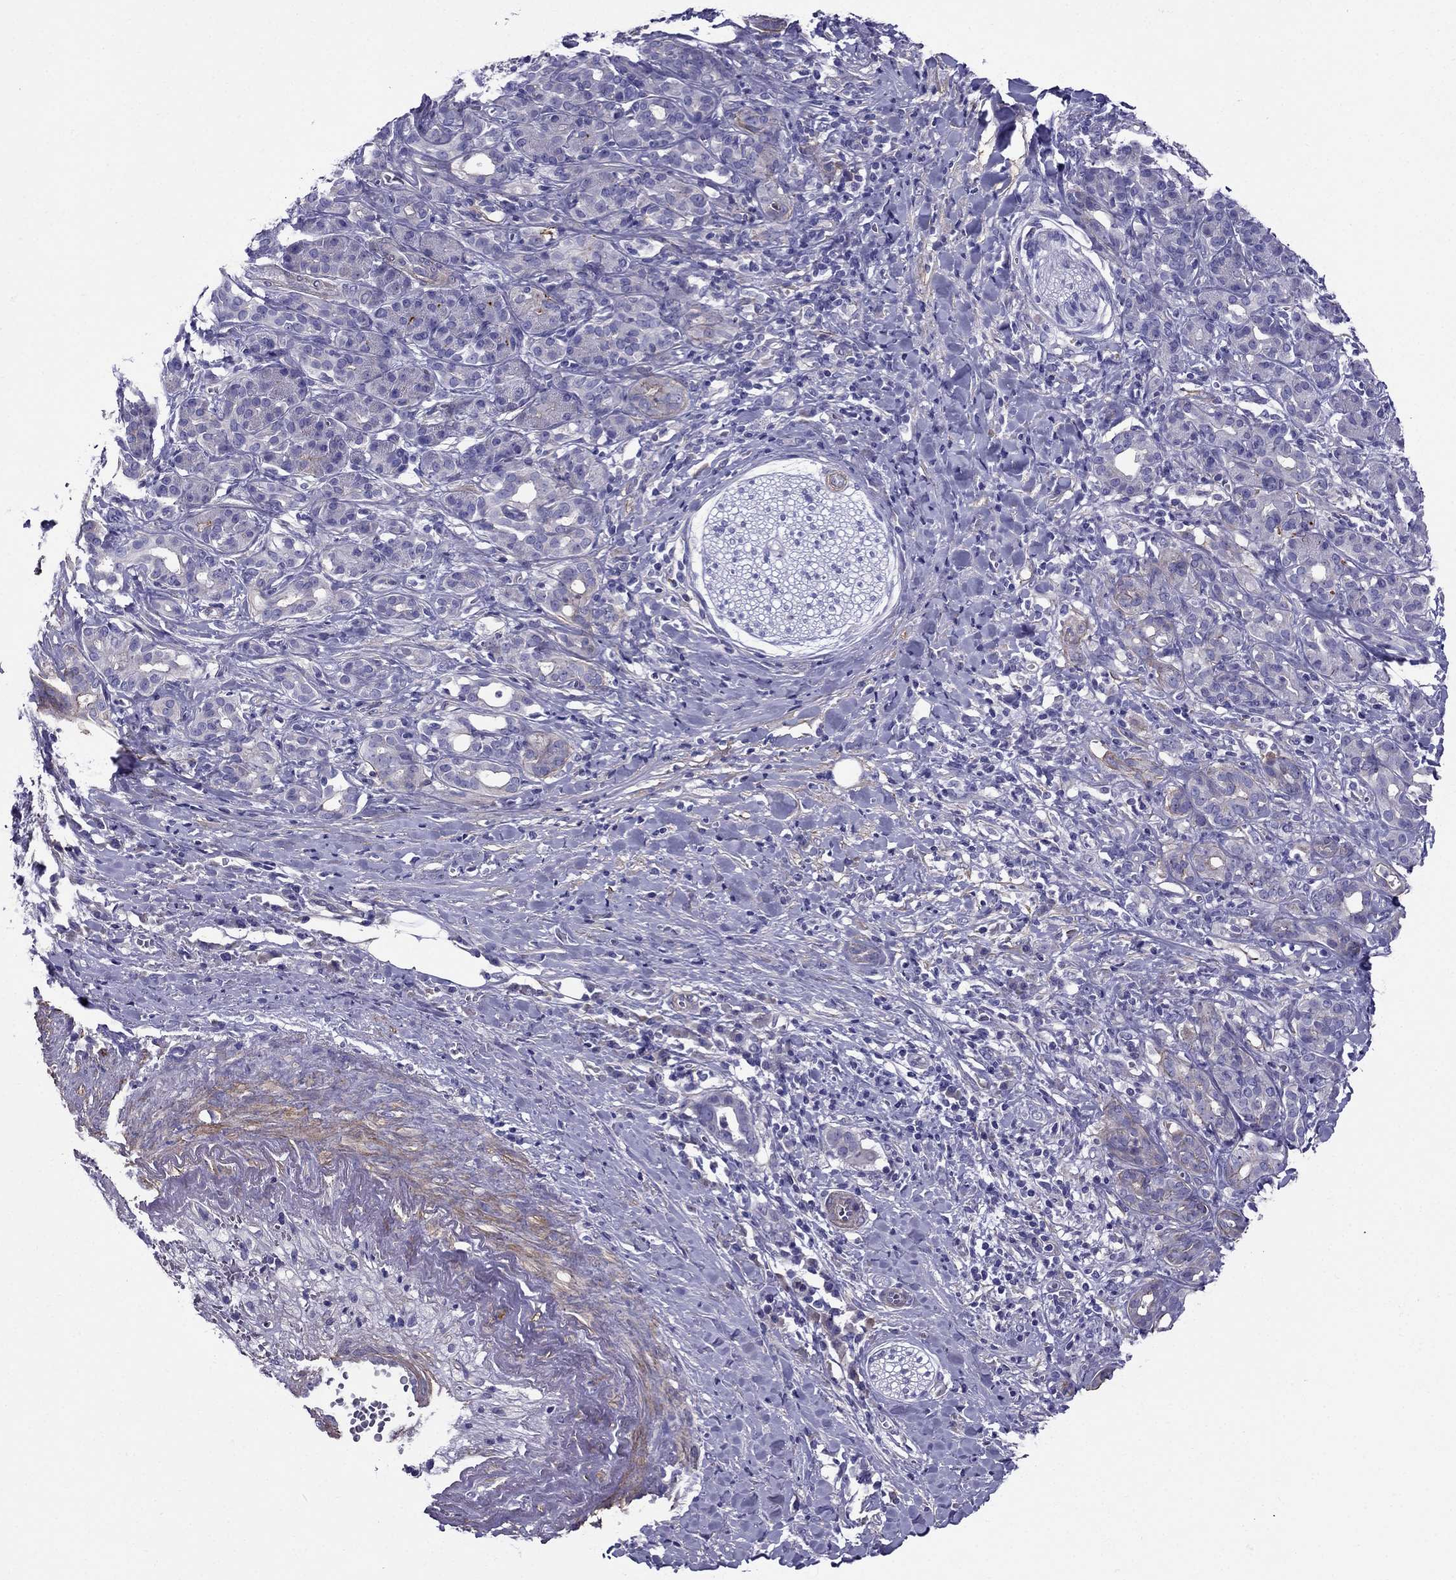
{"staining": {"intensity": "weak", "quantity": "<25%", "location": "cytoplasmic/membranous"}, "tissue": "pancreatic cancer", "cell_type": "Tumor cells", "image_type": "cancer", "snomed": [{"axis": "morphology", "description": "Adenocarcinoma, NOS"}, {"axis": "topography", "description": "Pancreas"}], "caption": "An image of adenocarcinoma (pancreatic) stained for a protein displays no brown staining in tumor cells.", "gene": "GPR50", "patient": {"sex": "male", "age": 61}}